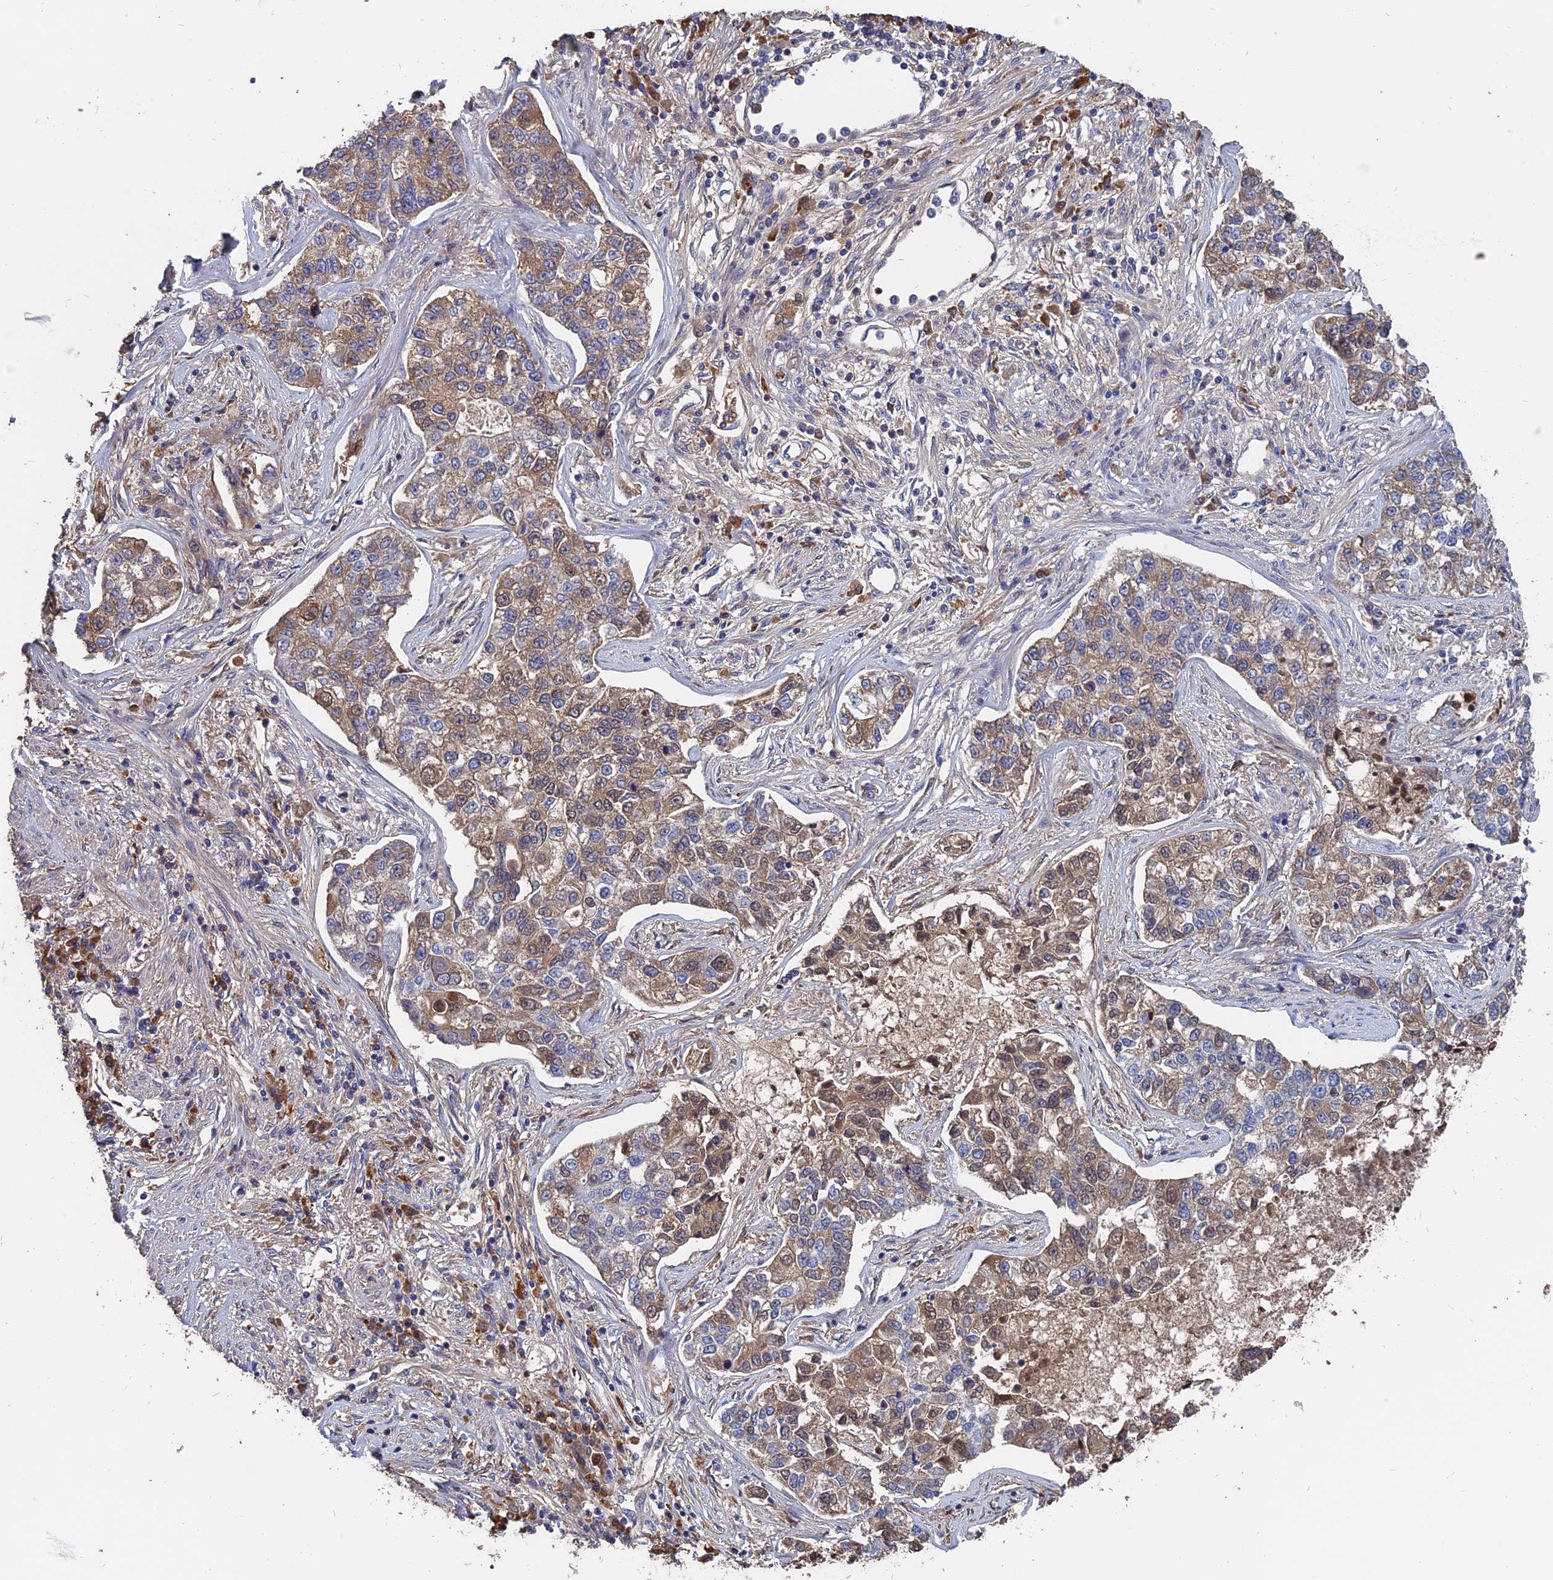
{"staining": {"intensity": "weak", "quantity": ">75%", "location": "cytoplasmic/membranous"}, "tissue": "lung cancer", "cell_type": "Tumor cells", "image_type": "cancer", "snomed": [{"axis": "morphology", "description": "Adenocarcinoma, NOS"}, {"axis": "topography", "description": "Lung"}], "caption": "Lung cancer stained with a protein marker reveals weak staining in tumor cells.", "gene": "SLC33A1", "patient": {"sex": "male", "age": 49}}